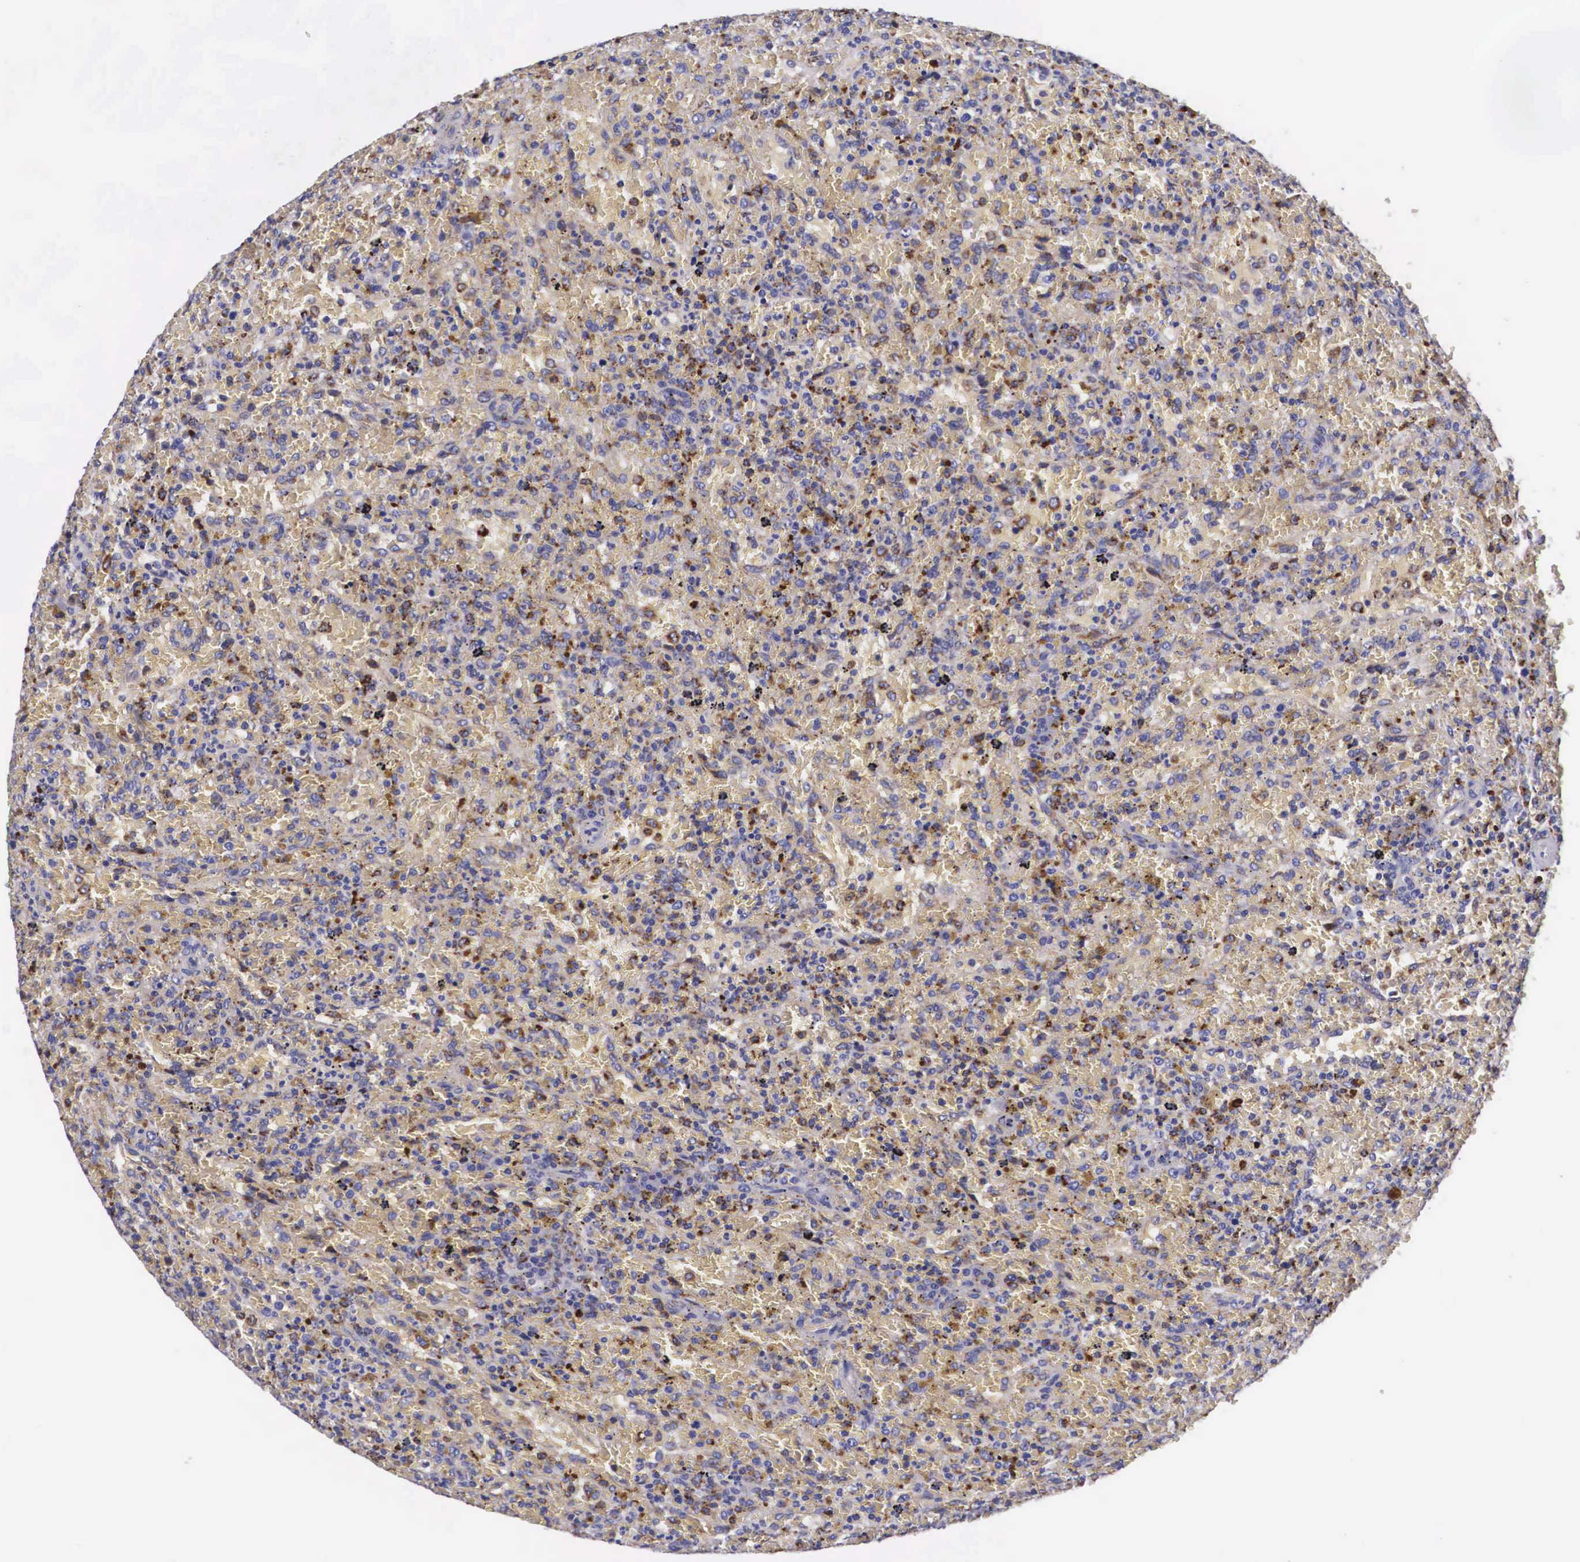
{"staining": {"intensity": "weak", "quantity": "25%-75%", "location": "cytoplasmic/membranous"}, "tissue": "lymphoma", "cell_type": "Tumor cells", "image_type": "cancer", "snomed": [{"axis": "morphology", "description": "Malignant lymphoma, non-Hodgkin's type, High grade"}, {"axis": "topography", "description": "Spleen"}, {"axis": "topography", "description": "Lymph node"}], "caption": "IHC (DAB (3,3'-diaminobenzidine)) staining of lymphoma displays weak cytoplasmic/membranous protein positivity in approximately 25%-75% of tumor cells.", "gene": "NAGA", "patient": {"sex": "female", "age": 70}}